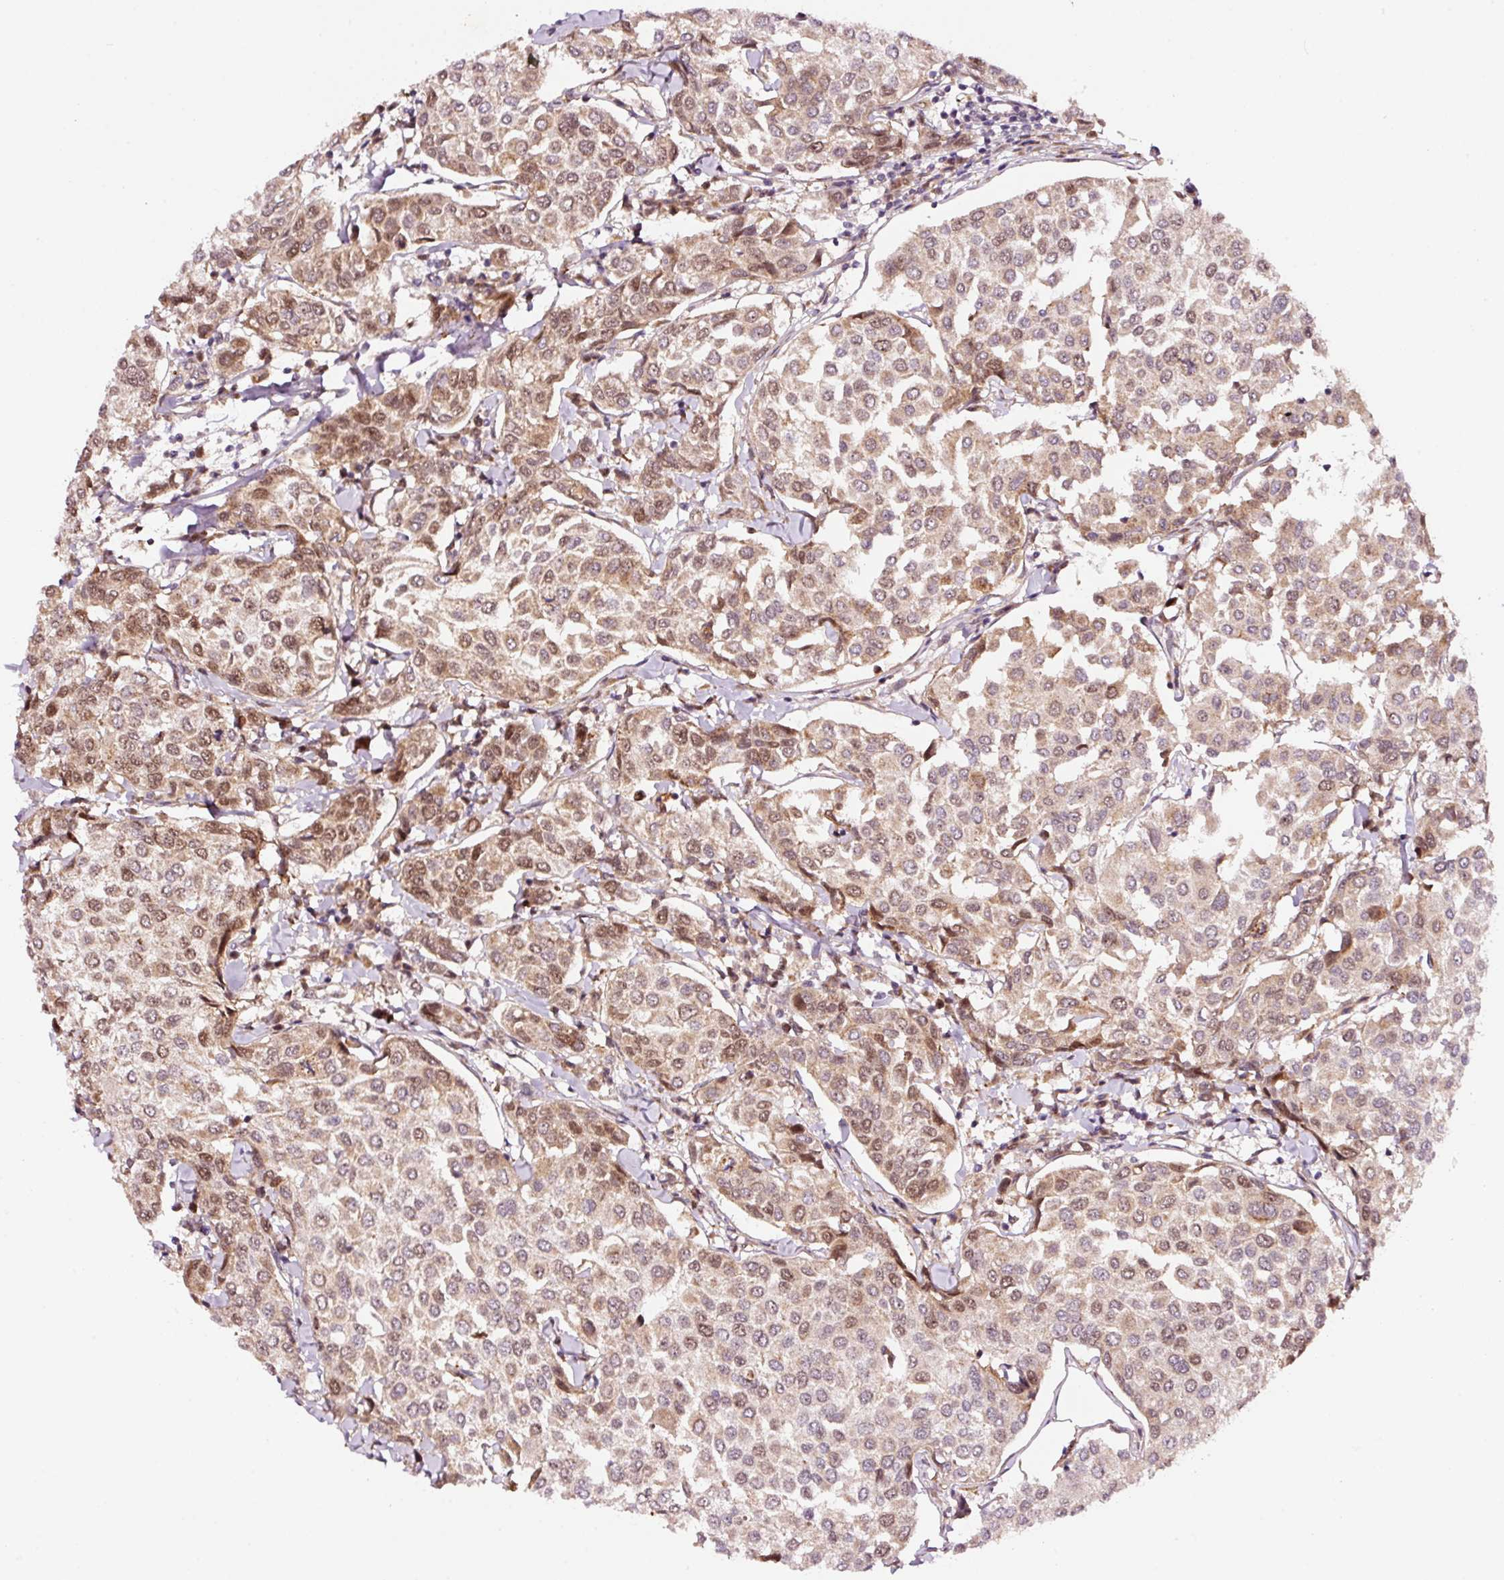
{"staining": {"intensity": "weak", "quantity": ">75%", "location": "cytoplasmic/membranous,nuclear"}, "tissue": "breast cancer", "cell_type": "Tumor cells", "image_type": "cancer", "snomed": [{"axis": "morphology", "description": "Duct carcinoma"}, {"axis": "topography", "description": "Breast"}], "caption": "Human intraductal carcinoma (breast) stained with a protein marker shows weak staining in tumor cells.", "gene": "RFC4", "patient": {"sex": "female", "age": 55}}